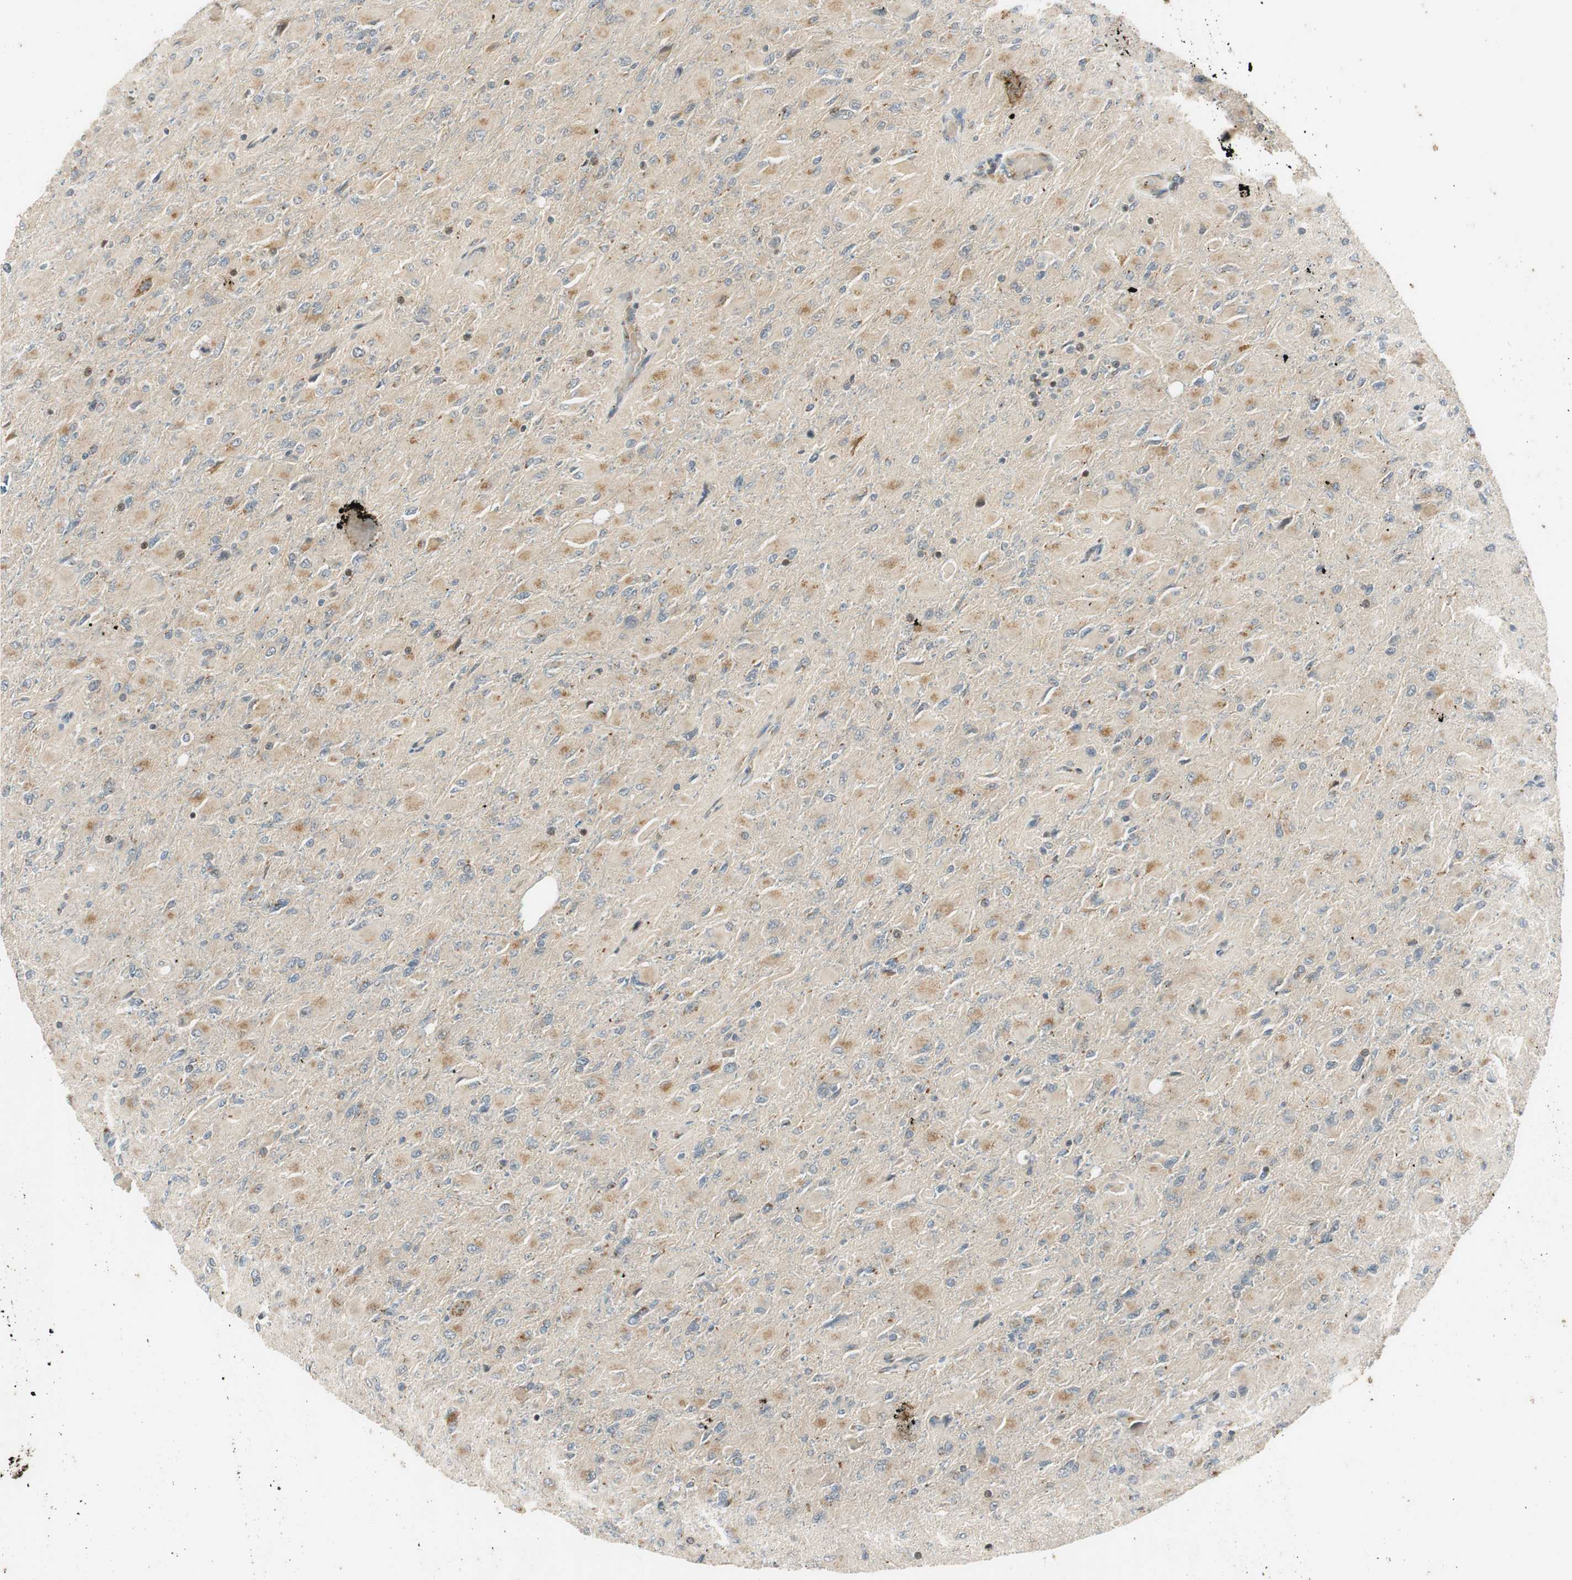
{"staining": {"intensity": "weak", "quantity": "25%-75%", "location": "cytoplasmic/membranous"}, "tissue": "glioma", "cell_type": "Tumor cells", "image_type": "cancer", "snomed": [{"axis": "morphology", "description": "Glioma, malignant, High grade"}, {"axis": "topography", "description": "Cerebral cortex"}], "caption": "Brown immunohistochemical staining in human glioma exhibits weak cytoplasmic/membranous positivity in approximately 25%-75% of tumor cells. The staining was performed using DAB (3,3'-diaminobenzidine) to visualize the protein expression in brown, while the nuclei were stained in blue with hematoxylin (Magnification: 20x).", "gene": "NEO1", "patient": {"sex": "female", "age": 36}}